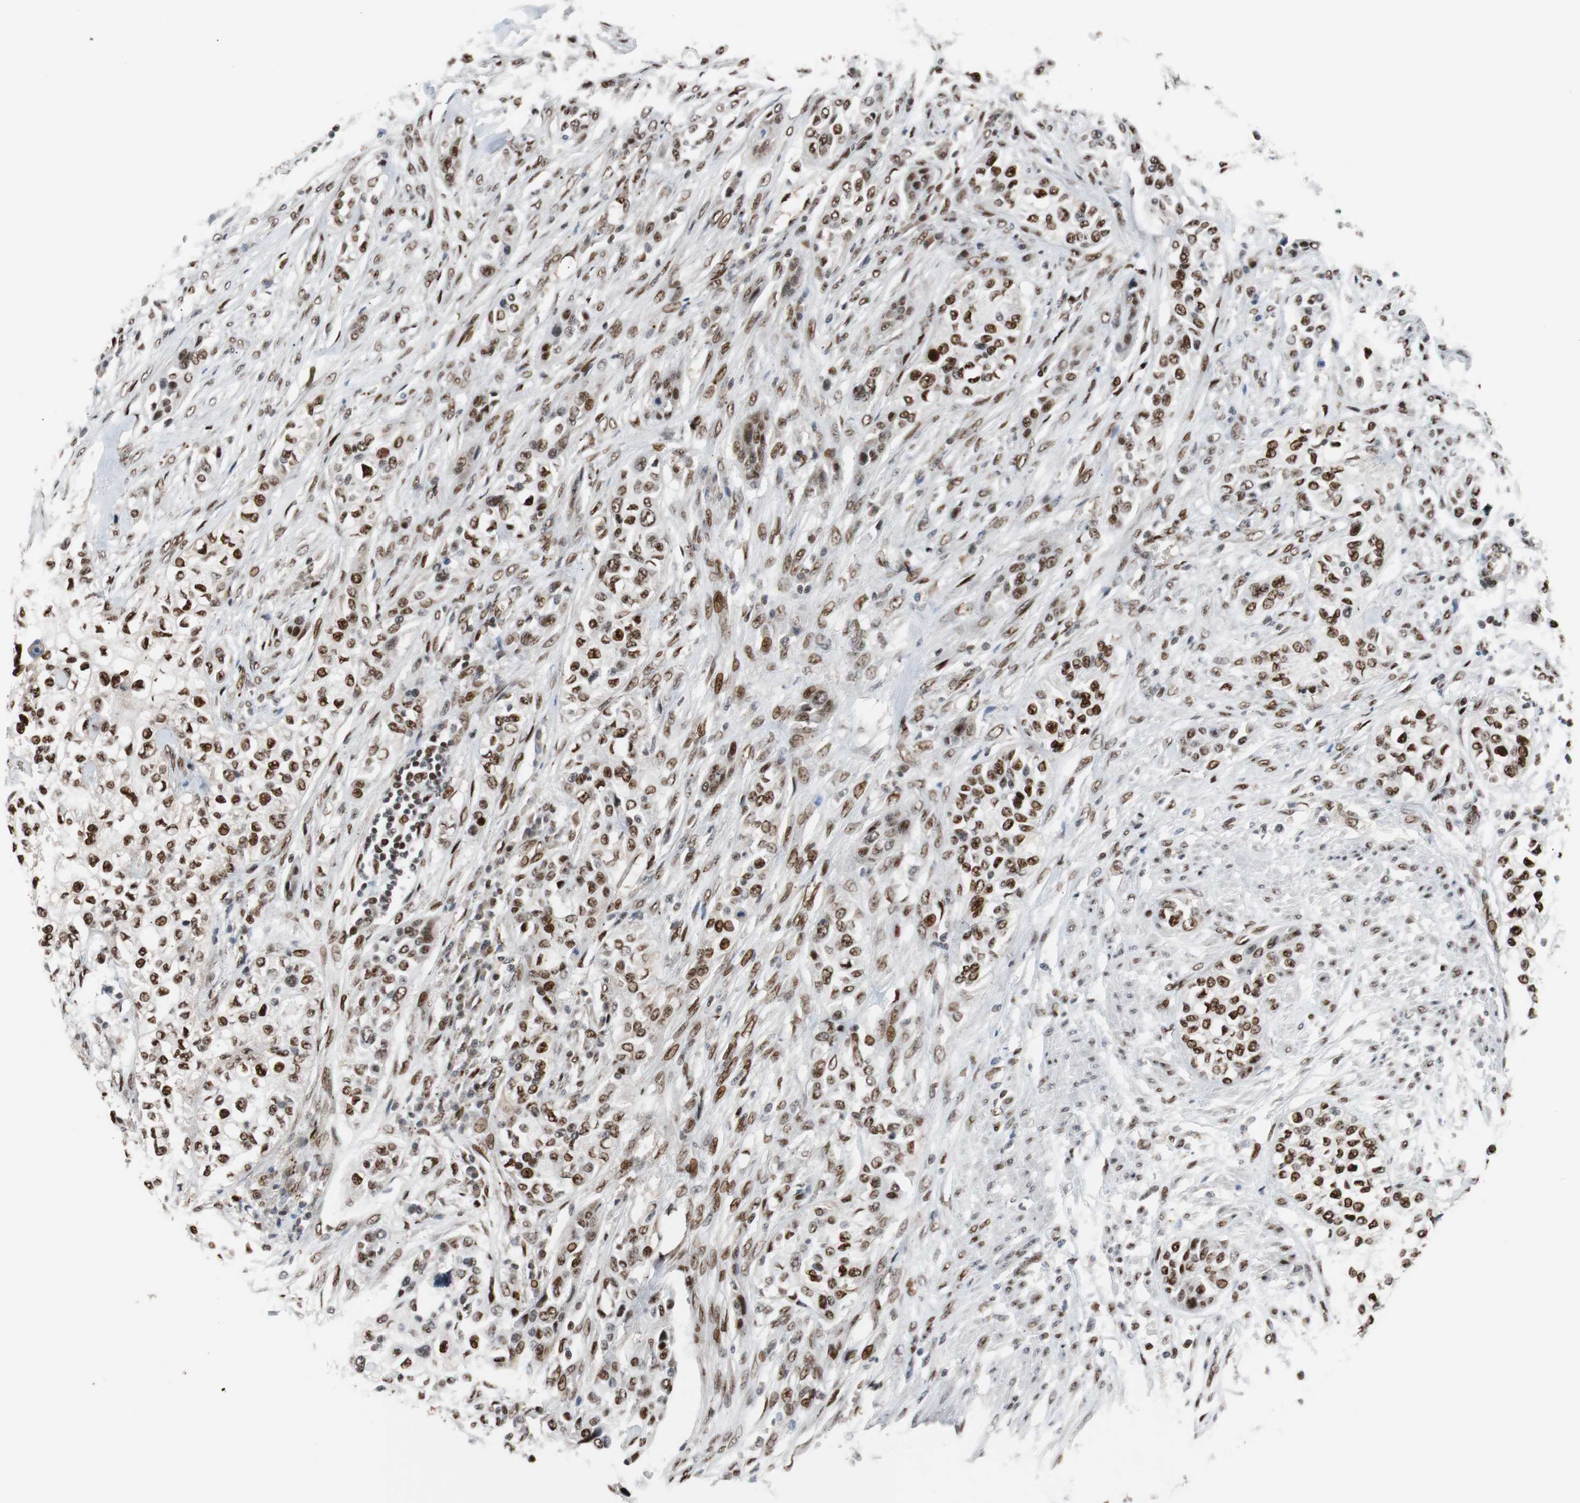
{"staining": {"intensity": "strong", "quantity": ">75%", "location": "nuclear"}, "tissue": "urothelial cancer", "cell_type": "Tumor cells", "image_type": "cancer", "snomed": [{"axis": "morphology", "description": "Urothelial carcinoma, High grade"}, {"axis": "topography", "description": "Urinary bladder"}], "caption": "Urothelial cancer was stained to show a protein in brown. There is high levels of strong nuclear staining in approximately >75% of tumor cells.", "gene": "NBL1", "patient": {"sex": "male", "age": 74}}